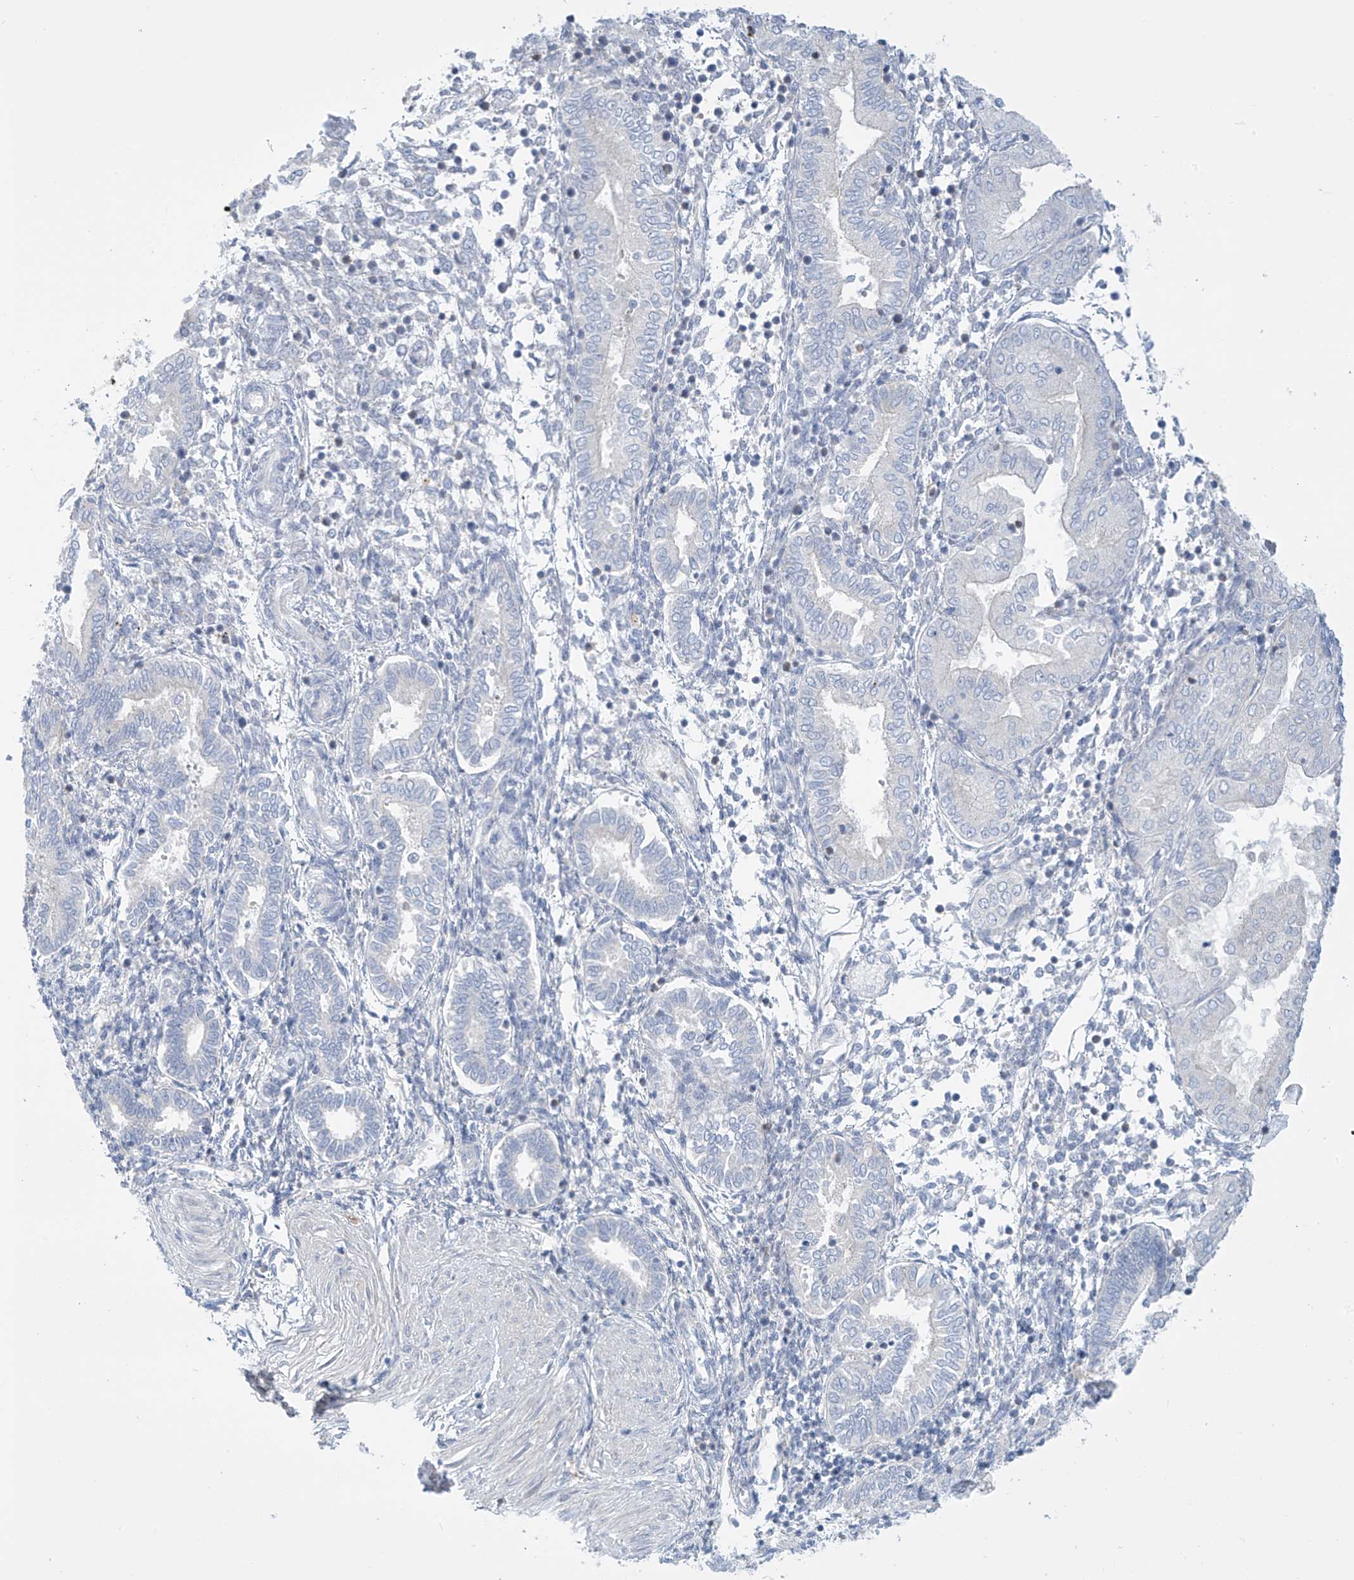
{"staining": {"intensity": "negative", "quantity": "none", "location": "none"}, "tissue": "endometrium", "cell_type": "Cells in endometrial stroma", "image_type": "normal", "snomed": [{"axis": "morphology", "description": "Normal tissue, NOS"}, {"axis": "topography", "description": "Endometrium"}], "caption": "This is a histopathology image of immunohistochemistry (IHC) staining of normal endometrium, which shows no expression in cells in endometrial stroma. (IHC, brightfield microscopy, high magnification).", "gene": "FABP2", "patient": {"sex": "female", "age": 53}}